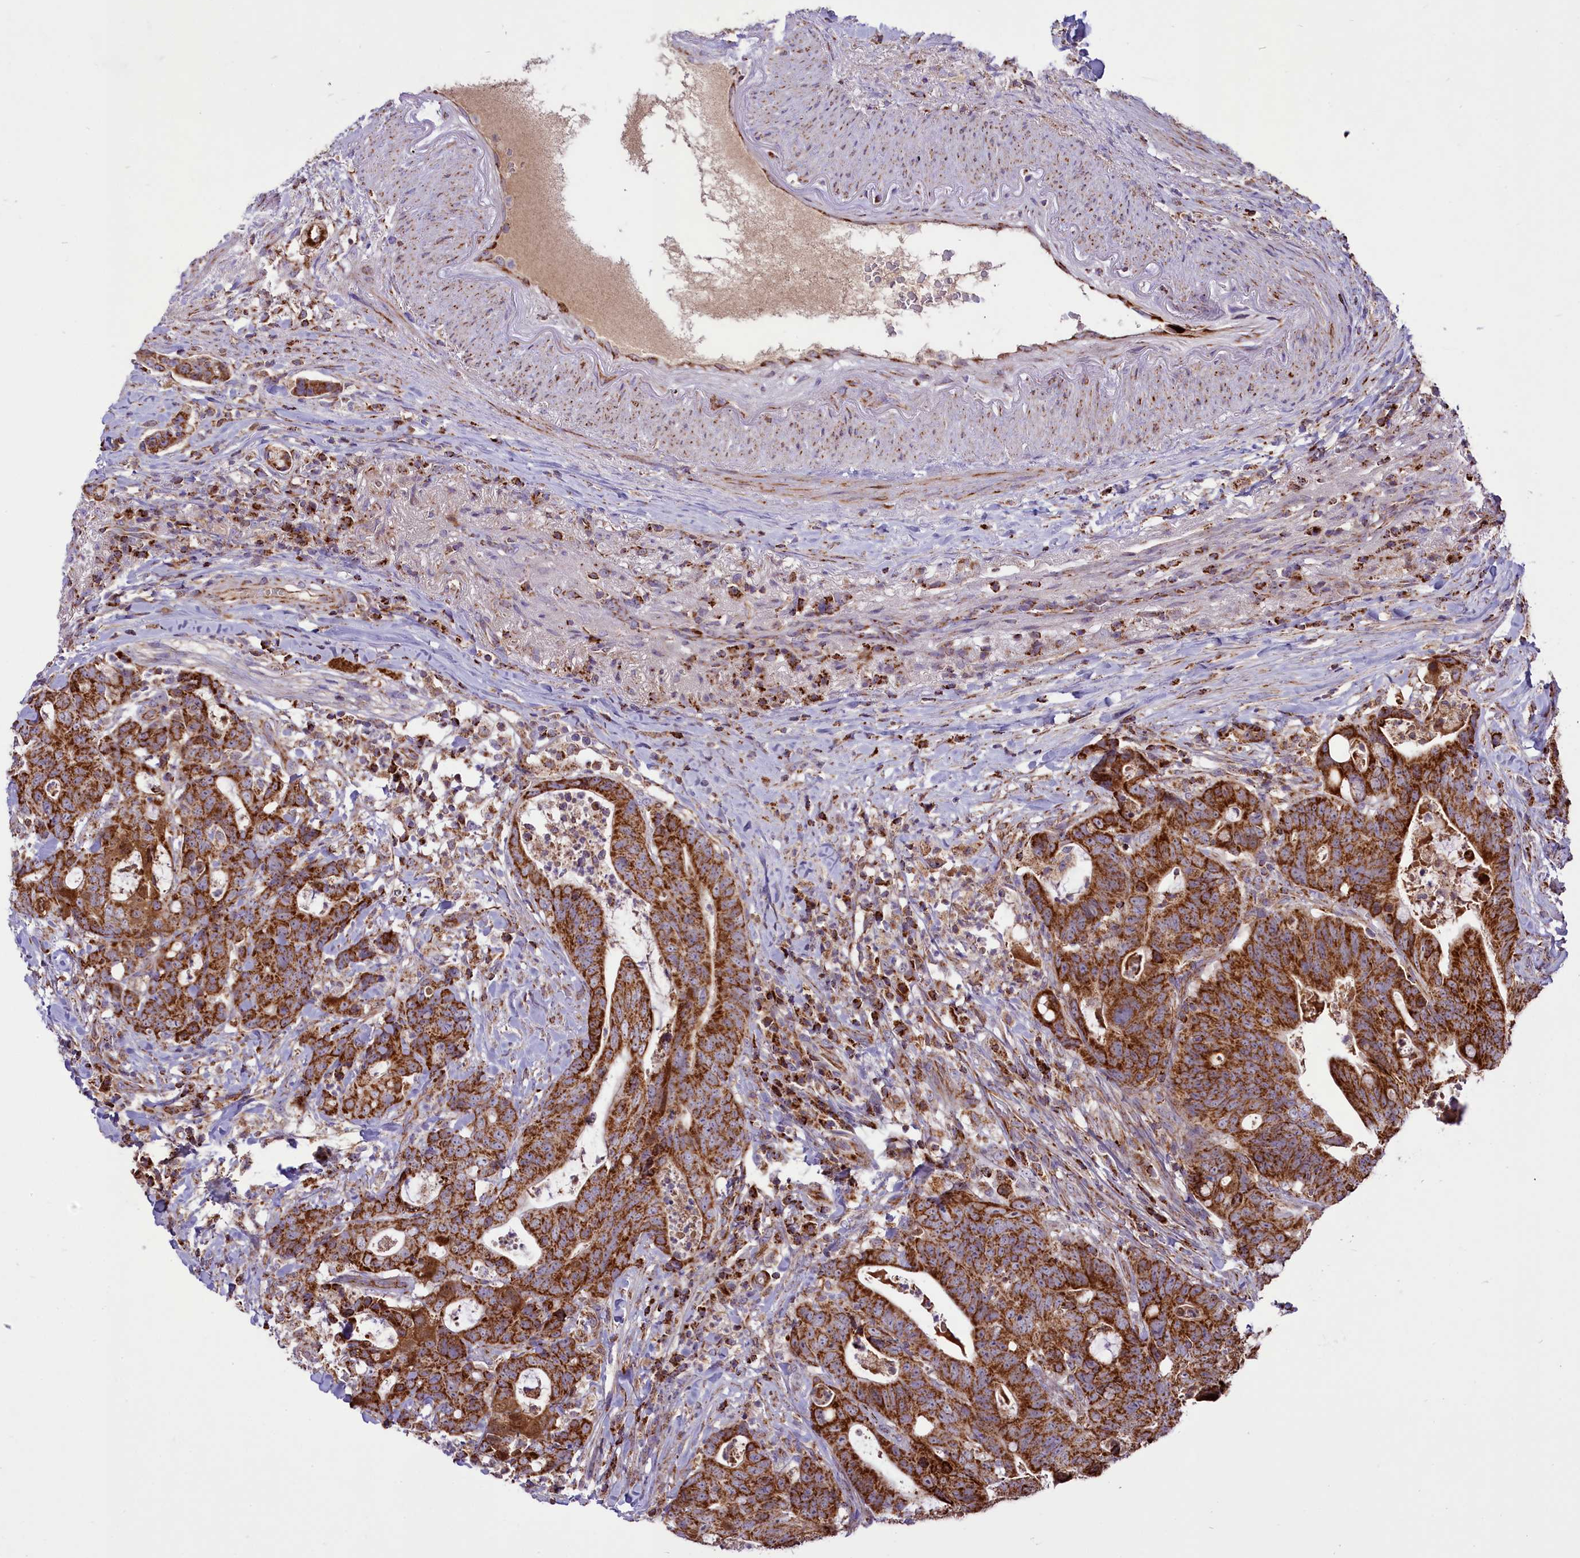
{"staining": {"intensity": "strong", "quantity": ">75%", "location": "cytoplasmic/membranous"}, "tissue": "colorectal cancer", "cell_type": "Tumor cells", "image_type": "cancer", "snomed": [{"axis": "morphology", "description": "Adenocarcinoma, NOS"}, {"axis": "topography", "description": "Colon"}], "caption": "Tumor cells reveal high levels of strong cytoplasmic/membranous staining in about >75% of cells in human adenocarcinoma (colorectal).", "gene": "COX17", "patient": {"sex": "female", "age": 82}}